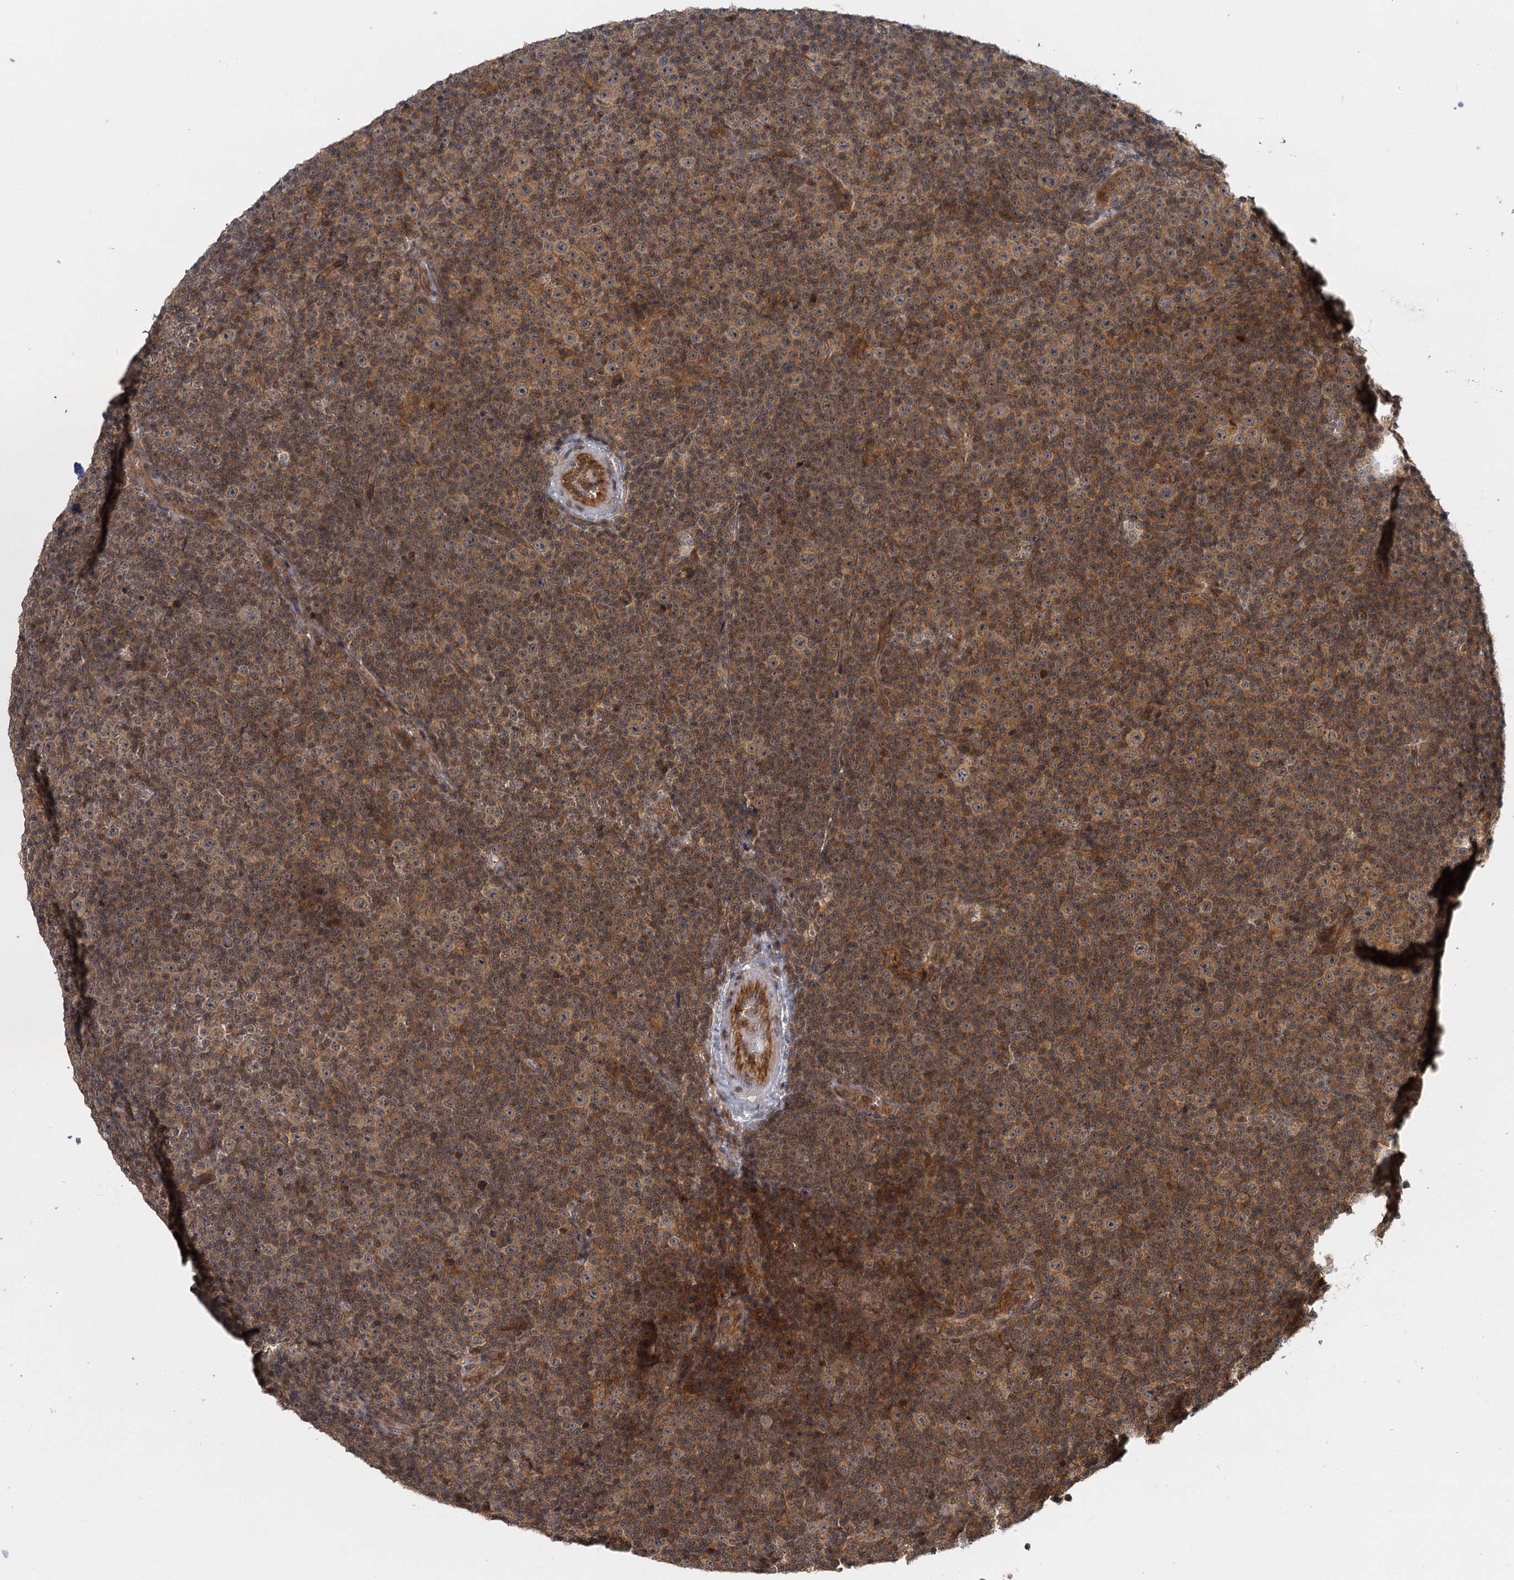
{"staining": {"intensity": "moderate", "quantity": ">75%", "location": "cytoplasmic/membranous"}, "tissue": "lymphoma", "cell_type": "Tumor cells", "image_type": "cancer", "snomed": [{"axis": "morphology", "description": "Malignant lymphoma, non-Hodgkin's type, Low grade"}, {"axis": "topography", "description": "Lymph node"}], "caption": "DAB immunohistochemical staining of lymphoma reveals moderate cytoplasmic/membranous protein expression in about >75% of tumor cells.", "gene": "ZNF549", "patient": {"sex": "female", "age": 67}}